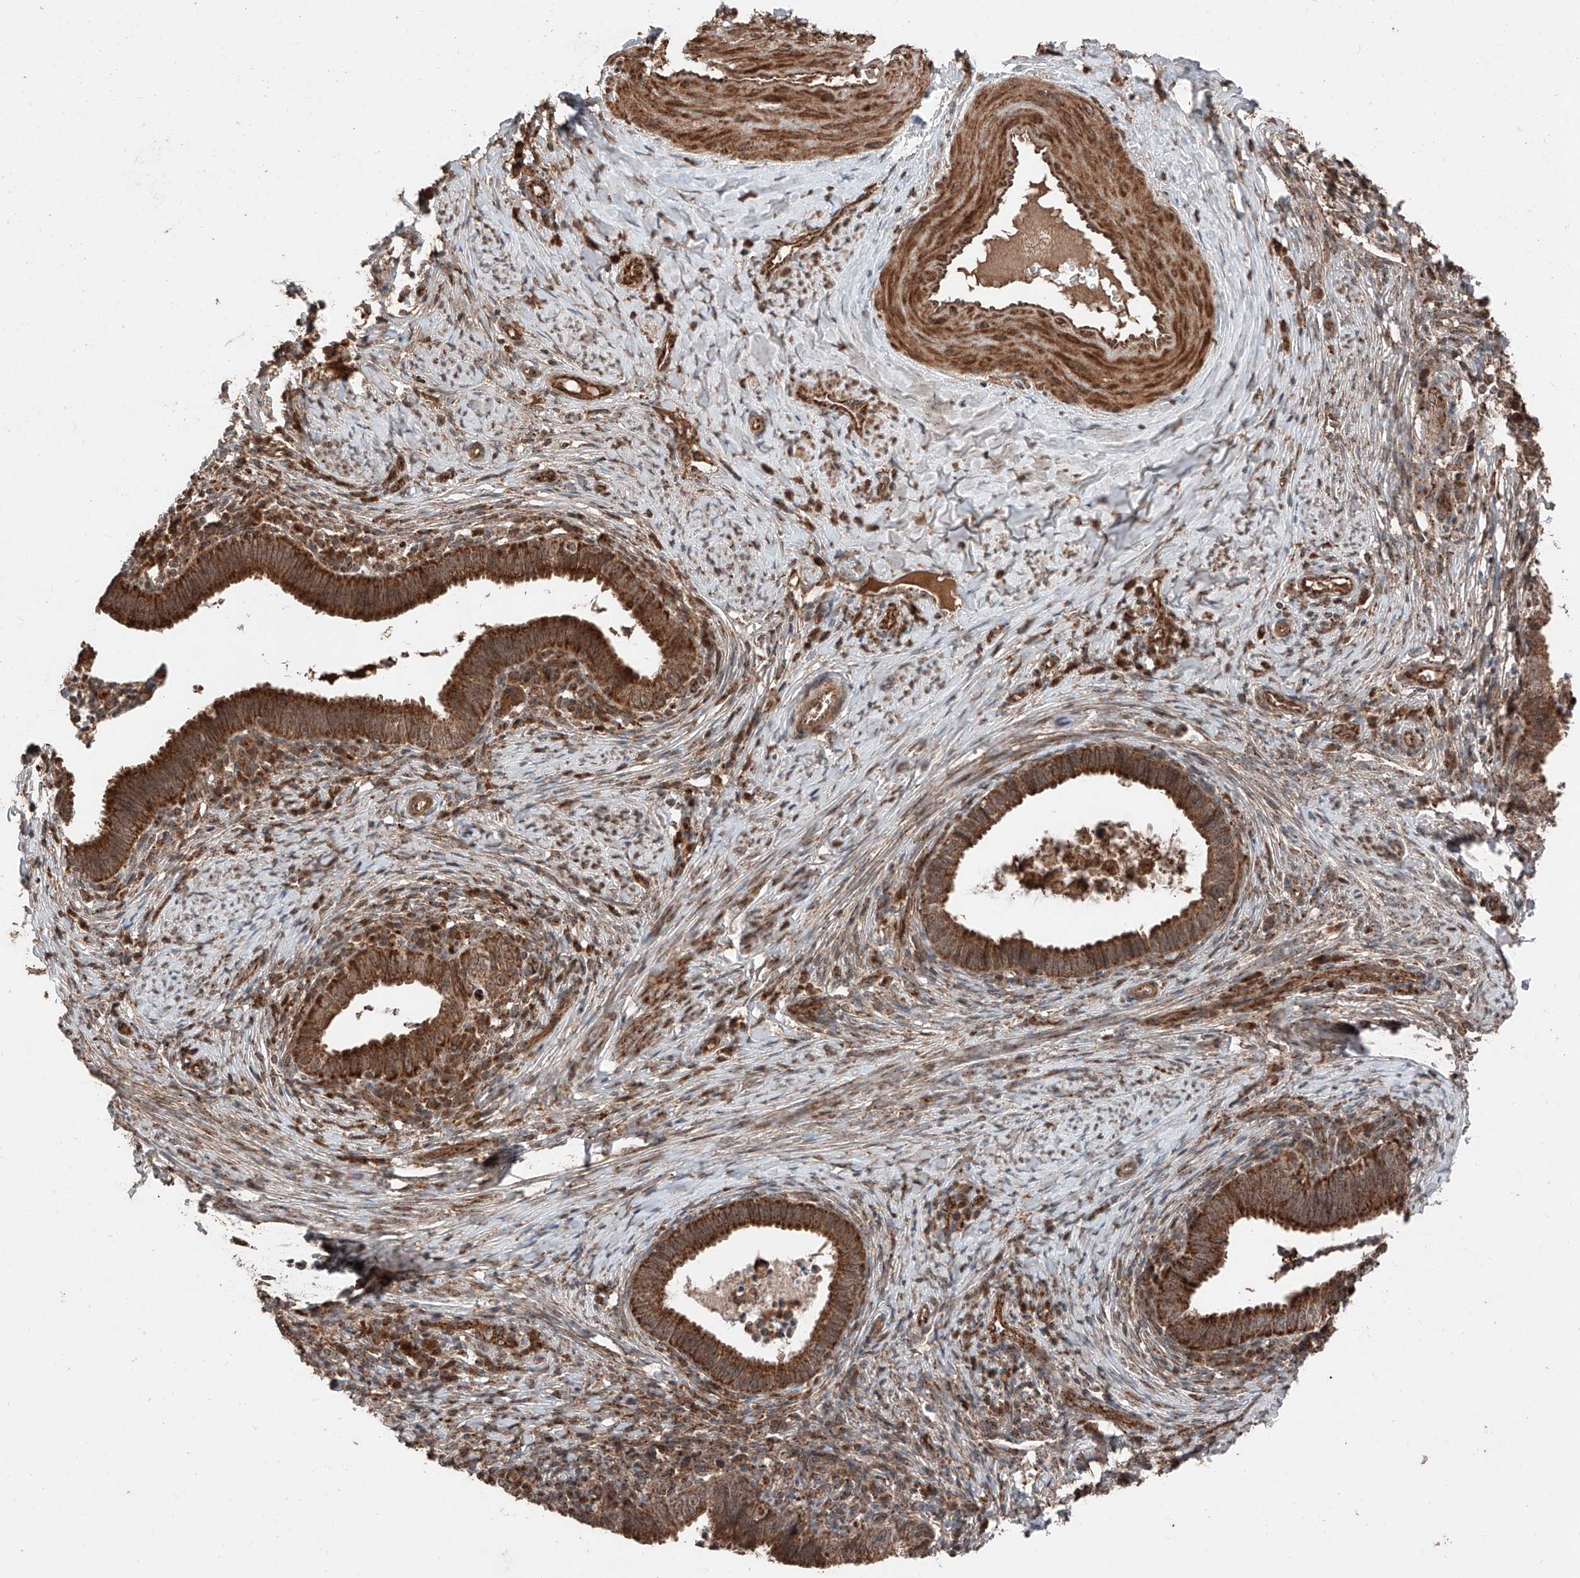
{"staining": {"intensity": "strong", "quantity": ">75%", "location": "cytoplasmic/membranous"}, "tissue": "cervical cancer", "cell_type": "Tumor cells", "image_type": "cancer", "snomed": [{"axis": "morphology", "description": "Adenocarcinoma, NOS"}, {"axis": "topography", "description": "Cervix"}], "caption": "High-power microscopy captured an IHC micrograph of cervical cancer (adenocarcinoma), revealing strong cytoplasmic/membranous staining in about >75% of tumor cells.", "gene": "ZSCAN29", "patient": {"sex": "female", "age": 36}}